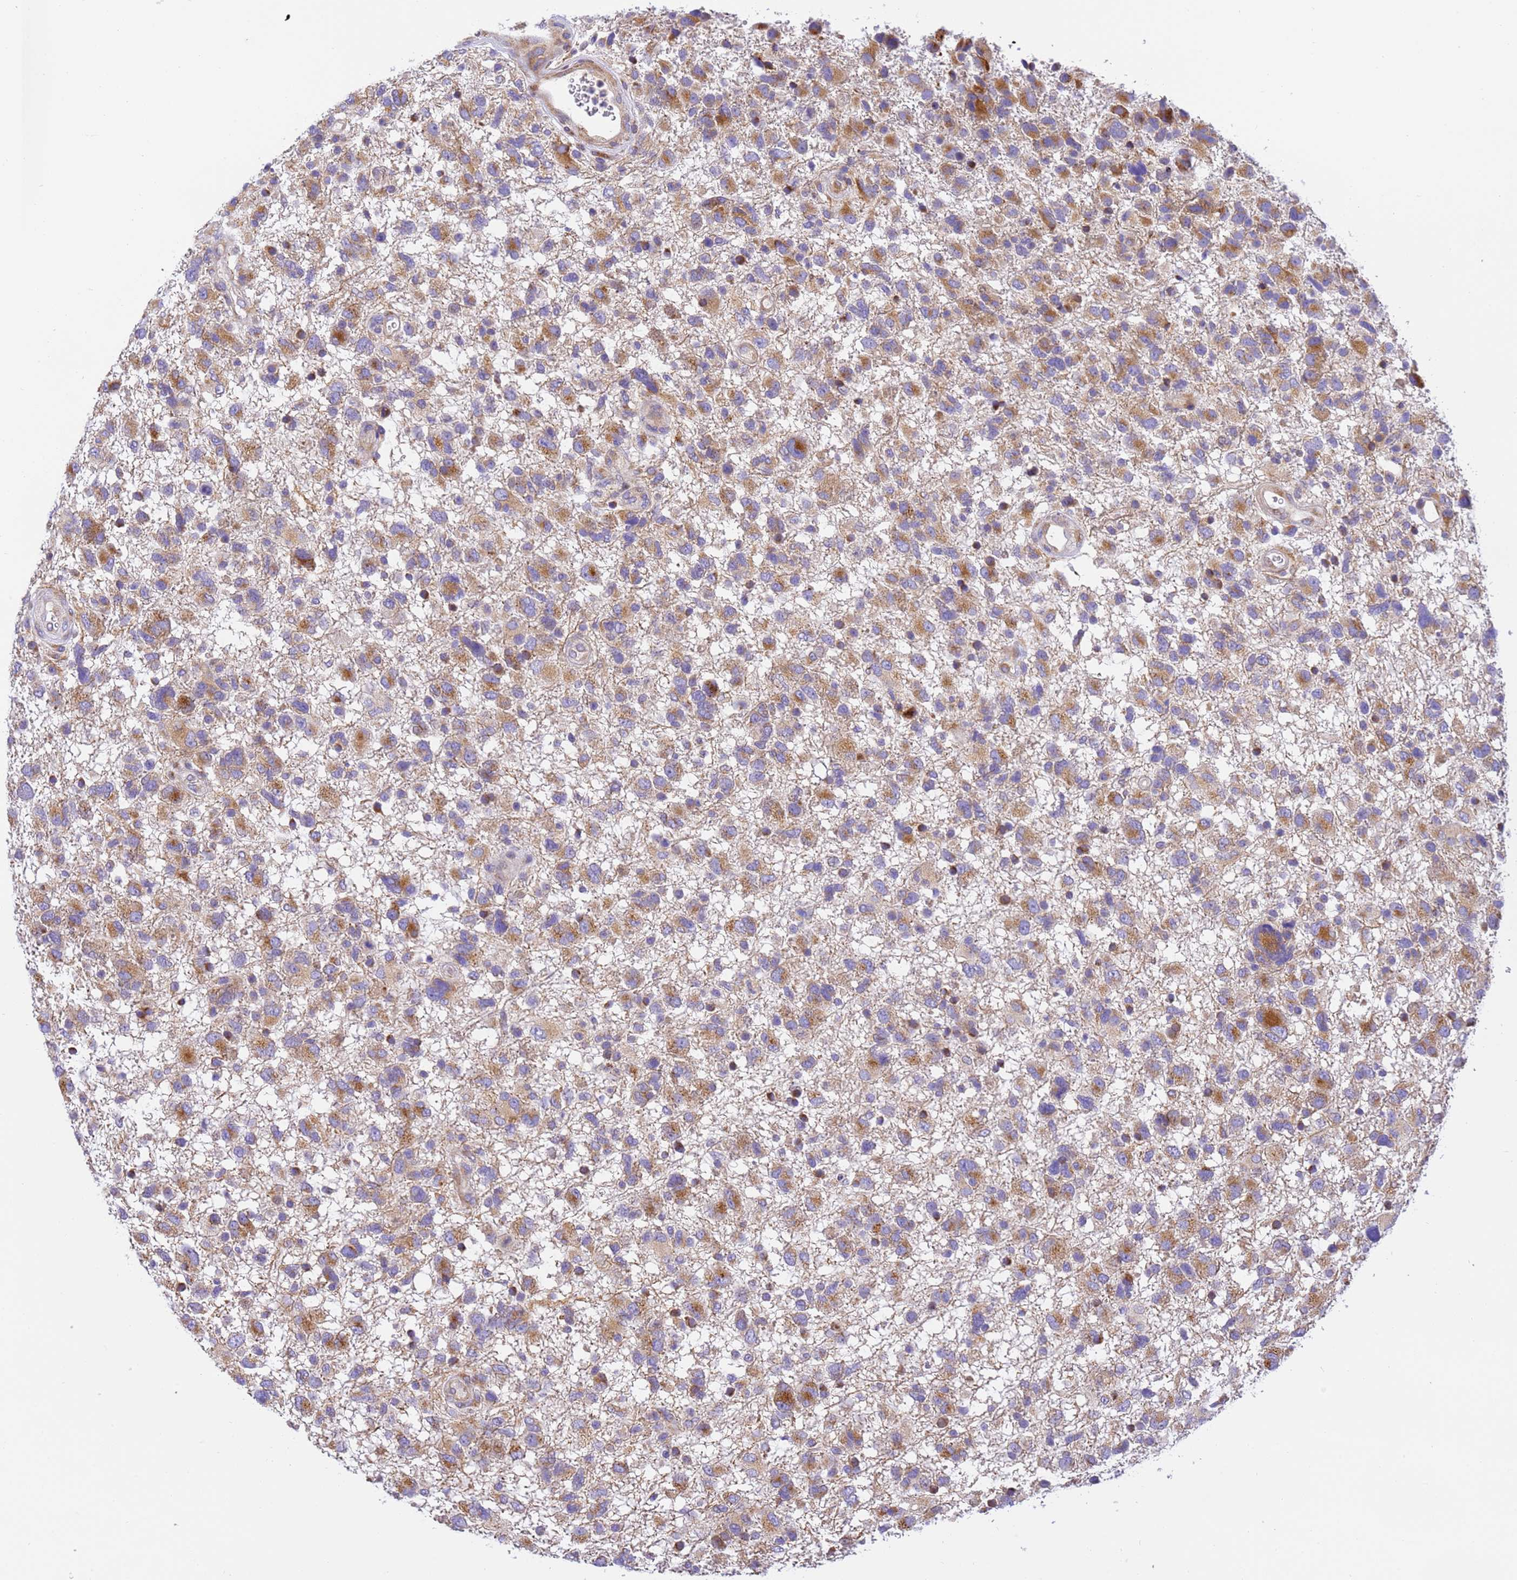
{"staining": {"intensity": "moderate", "quantity": ">75%", "location": "cytoplasmic/membranous"}, "tissue": "glioma", "cell_type": "Tumor cells", "image_type": "cancer", "snomed": [{"axis": "morphology", "description": "Glioma, malignant, High grade"}, {"axis": "topography", "description": "Brain"}], "caption": "A micrograph of malignant glioma (high-grade) stained for a protein reveals moderate cytoplasmic/membranous brown staining in tumor cells.", "gene": "RHBDD3", "patient": {"sex": "male", "age": 61}}